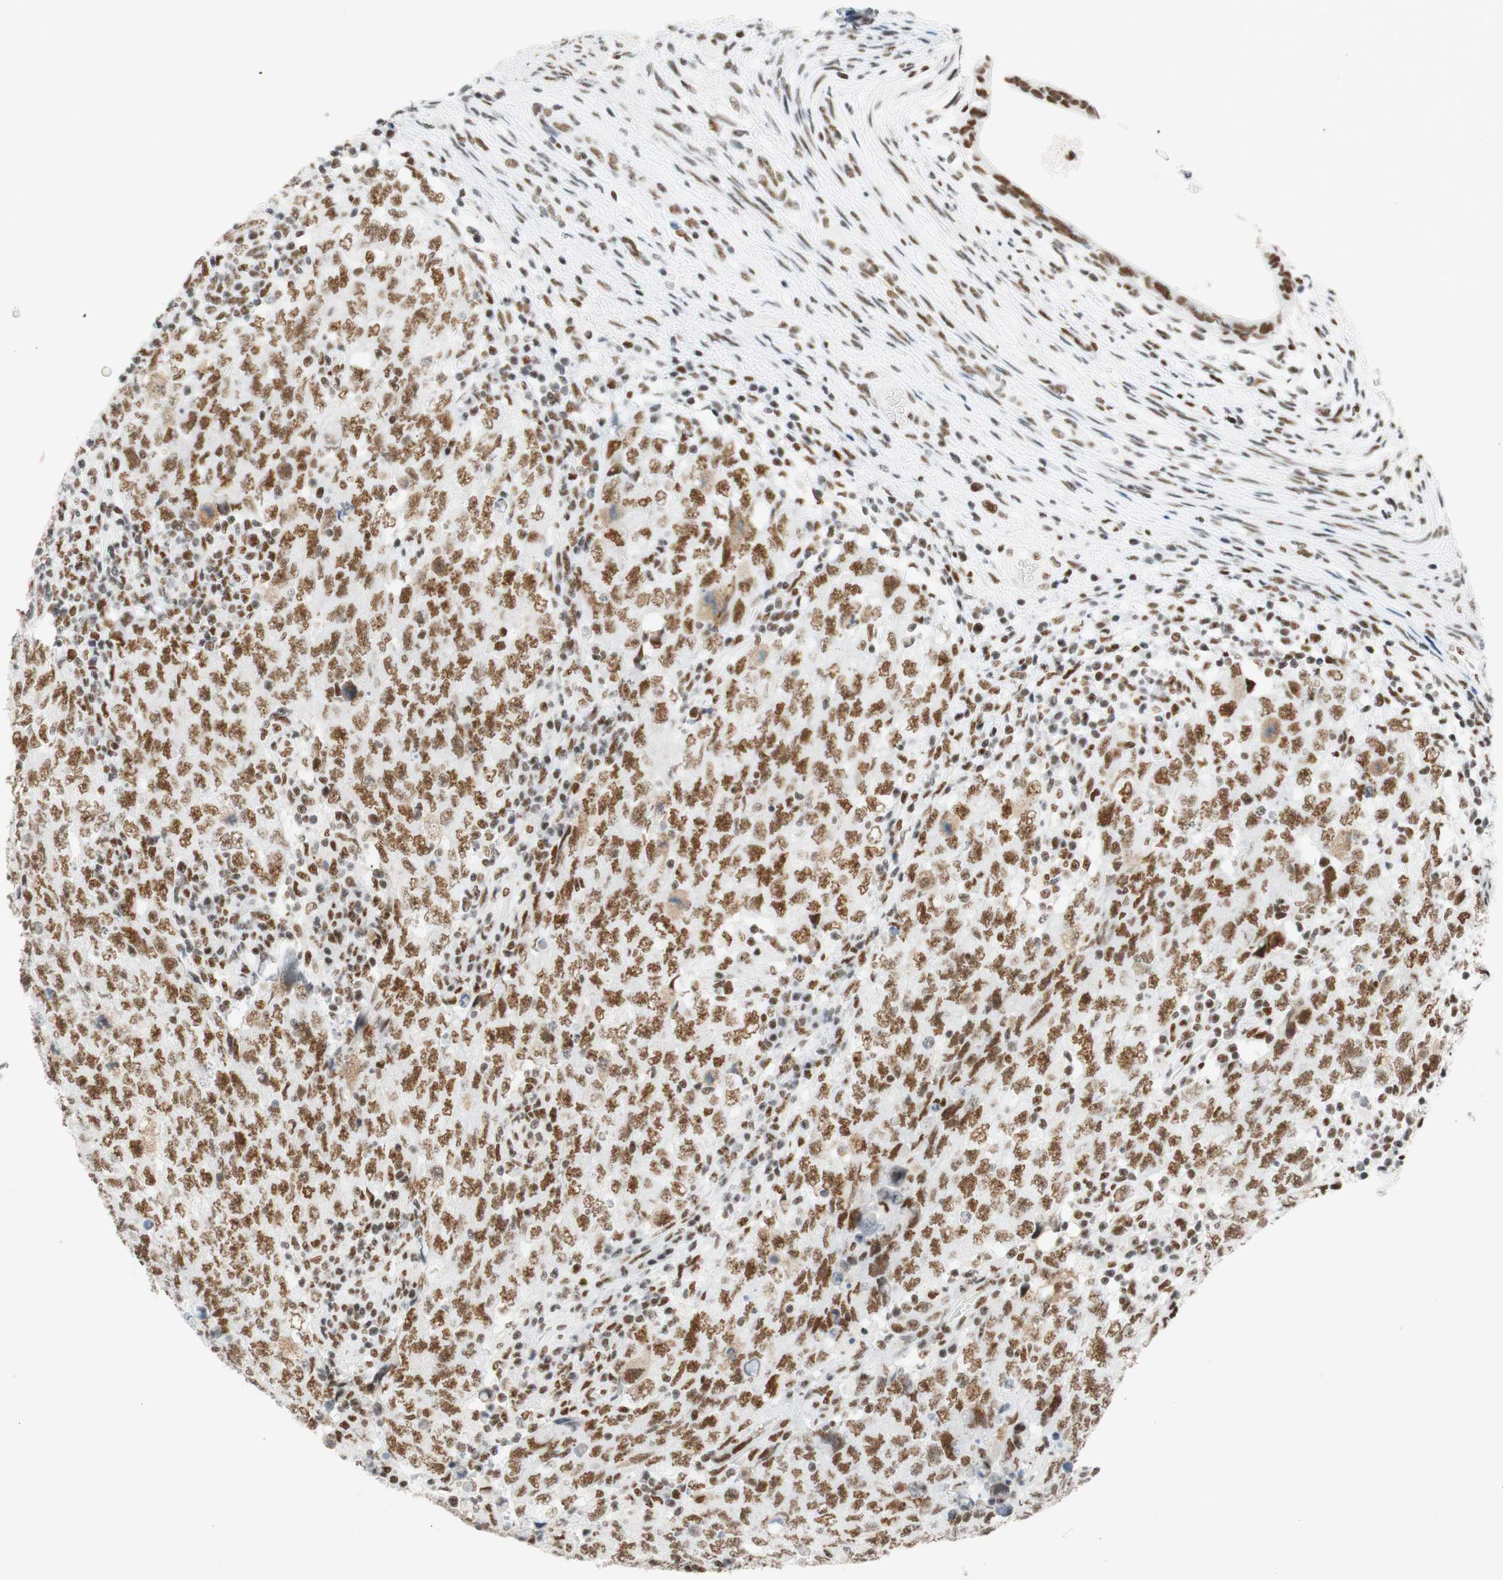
{"staining": {"intensity": "strong", "quantity": ">75%", "location": "nuclear"}, "tissue": "testis cancer", "cell_type": "Tumor cells", "image_type": "cancer", "snomed": [{"axis": "morphology", "description": "Carcinoma, Embryonal, NOS"}, {"axis": "topography", "description": "Testis"}], "caption": "This is a micrograph of IHC staining of embryonal carcinoma (testis), which shows strong staining in the nuclear of tumor cells.", "gene": "RNF20", "patient": {"sex": "male", "age": 26}}